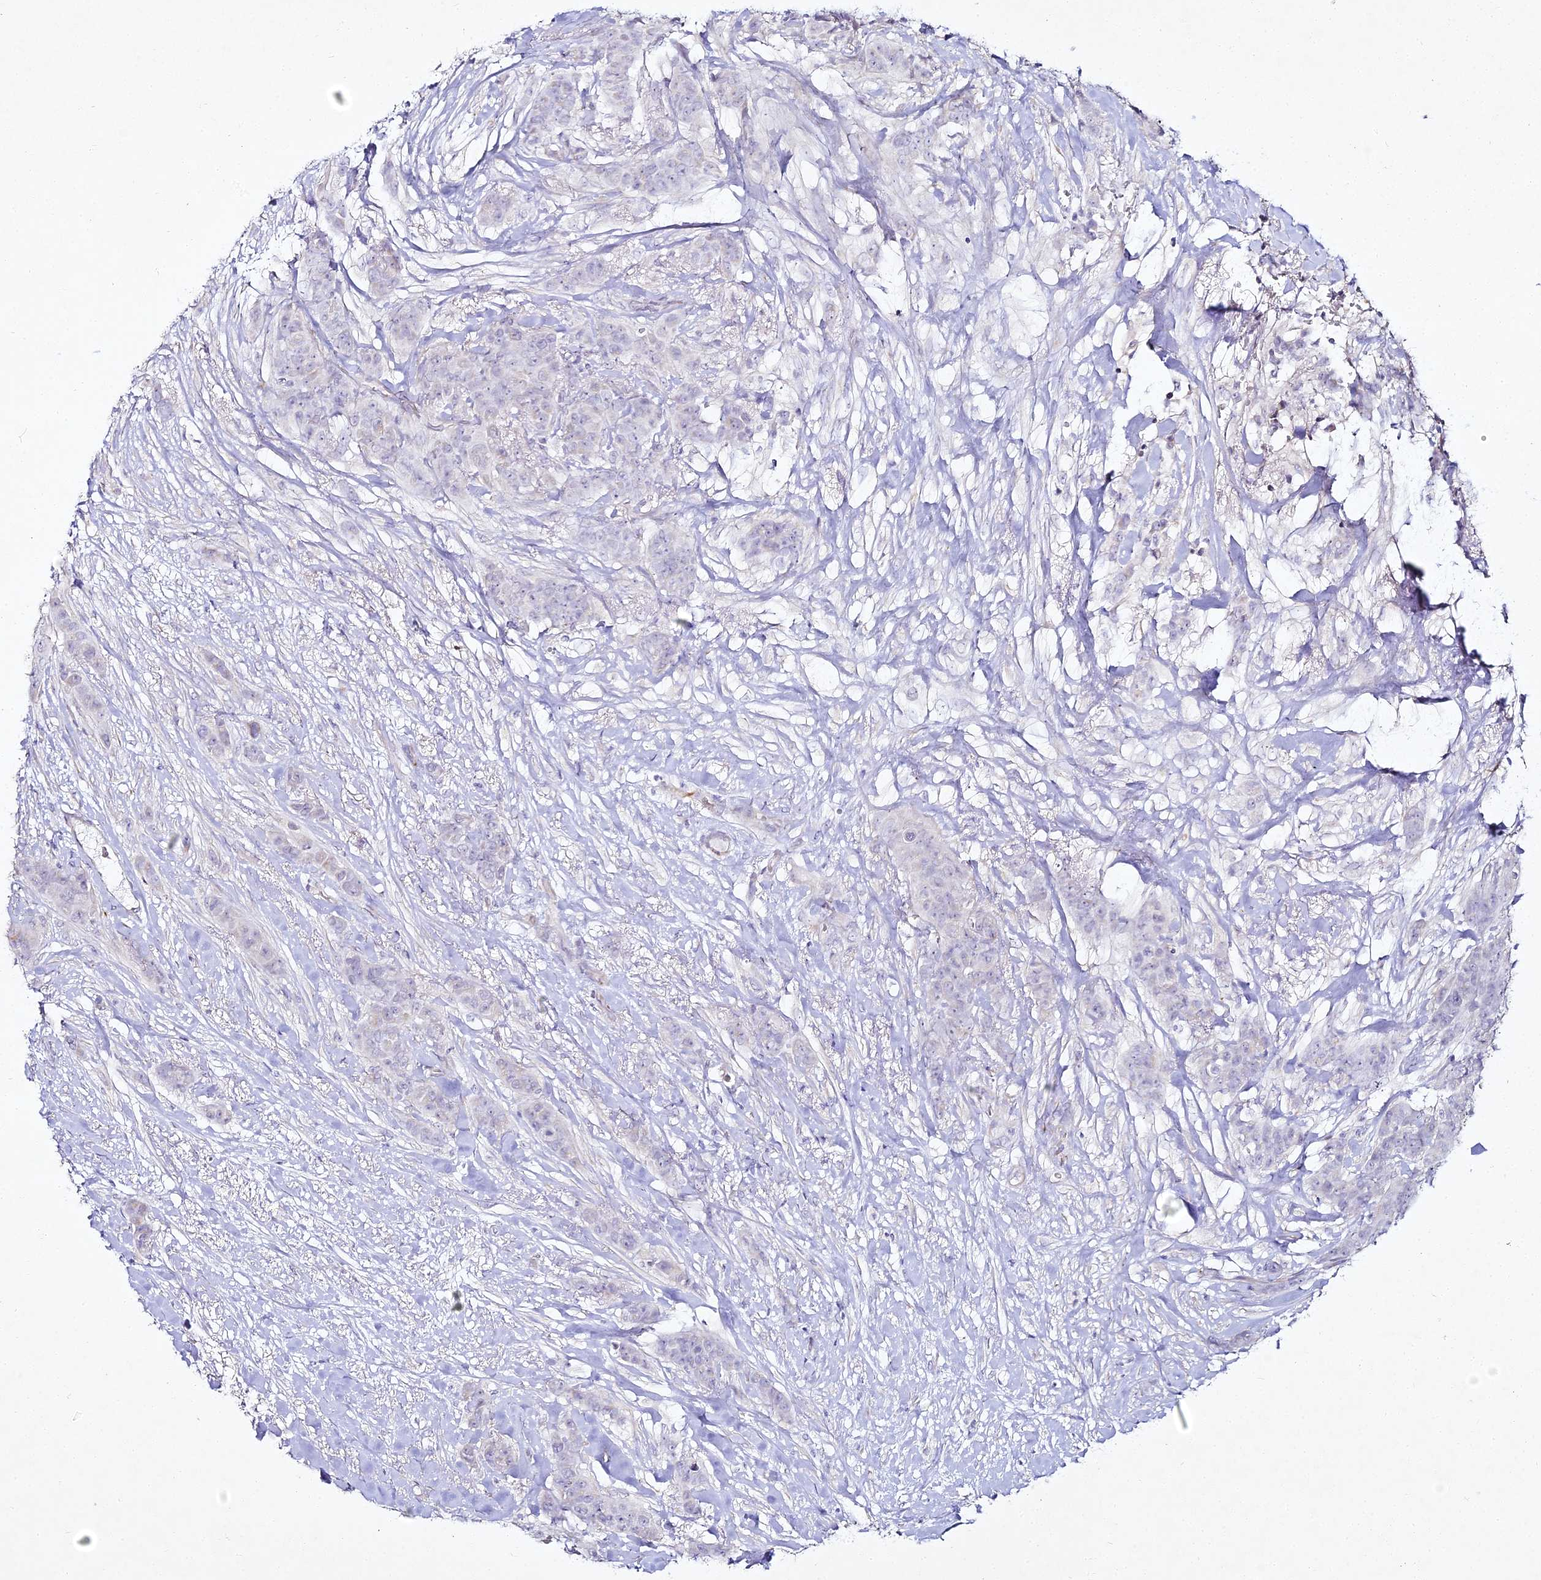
{"staining": {"intensity": "negative", "quantity": "none", "location": "none"}, "tissue": "breast cancer", "cell_type": "Tumor cells", "image_type": "cancer", "snomed": [{"axis": "morphology", "description": "Duct carcinoma"}, {"axis": "topography", "description": "Breast"}], "caption": "A high-resolution image shows immunohistochemistry (IHC) staining of intraductal carcinoma (breast), which displays no significant staining in tumor cells. Brightfield microscopy of immunohistochemistry stained with DAB (3,3'-diaminobenzidine) (brown) and hematoxylin (blue), captured at high magnification.", "gene": "ALPG", "patient": {"sex": "female", "age": 40}}